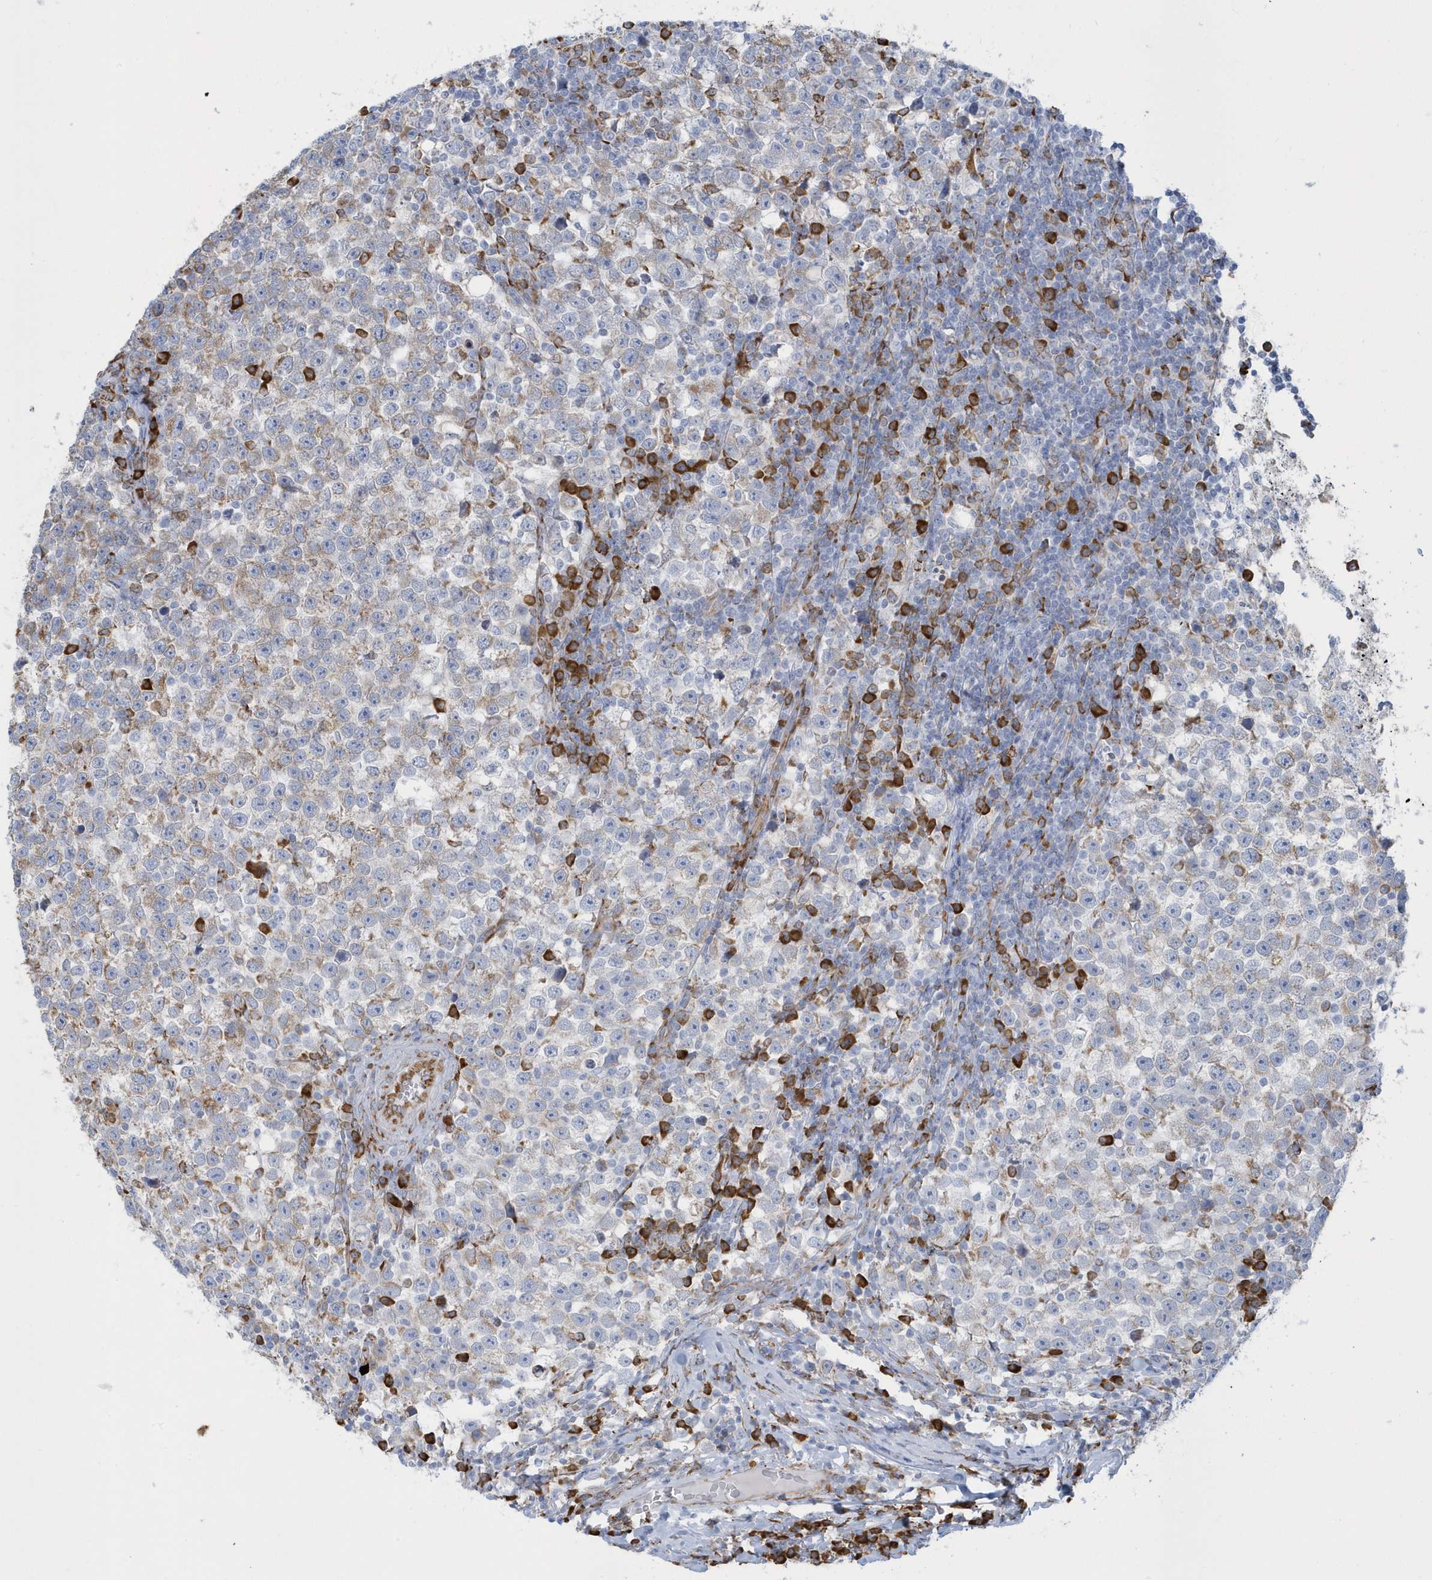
{"staining": {"intensity": "strong", "quantity": "<25%", "location": "cytoplasmic/membranous"}, "tissue": "testis cancer", "cell_type": "Tumor cells", "image_type": "cancer", "snomed": [{"axis": "morphology", "description": "Normal tissue, NOS"}, {"axis": "morphology", "description": "Seminoma, NOS"}, {"axis": "topography", "description": "Testis"}], "caption": "Testis seminoma stained for a protein (brown) displays strong cytoplasmic/membranous positive expression in about <25% of tumor cells.", "gene": "DCAF1", "patient": {"sex": "male", "age": 43}}